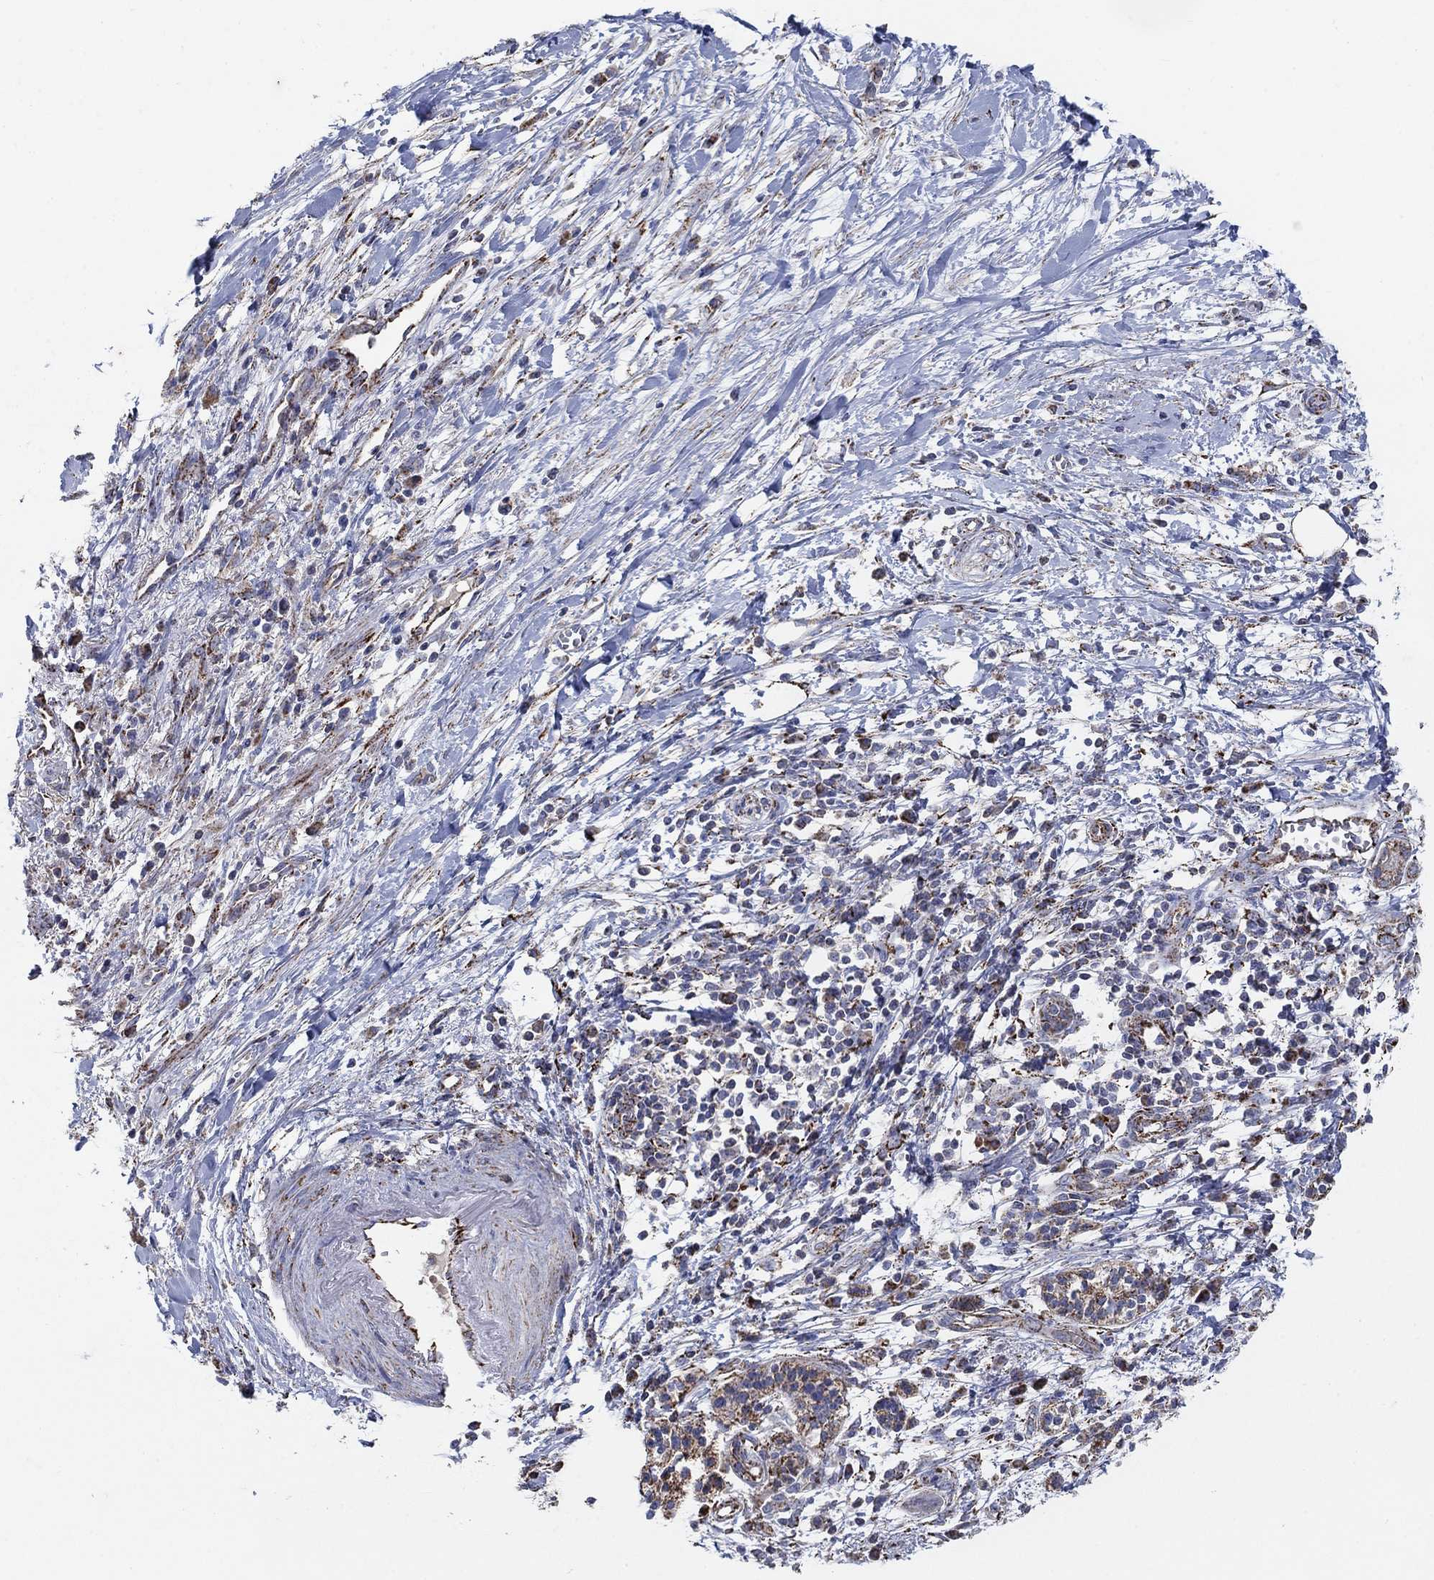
{"staining": {"intensity": "strong", "quantity": "<25%", "location": "cytoplasmic/membranous"}, "tissue": "pancreatic cancer", "cell_type": "Tumor cells", "image_type": "cancer", "snomed": [{"axis": "morphology", "description": "Normal tissue, NOS"}, {"axis": "morphology", "description": "Adenocarcinoma, NOS"}, {"axis": "topography", "description": "Lymph node"}, {"axis": "topography", "description": "Pancreas"}], "caption": "Protein expression analysis of pancreatic cancer (adenocarcinoma) demonstrates strong cytoplasmic/membranous positivity in about <25% of tumor cells.", "gene": "PNPLA2", "patient": {"sex": "female", "age": 58}}